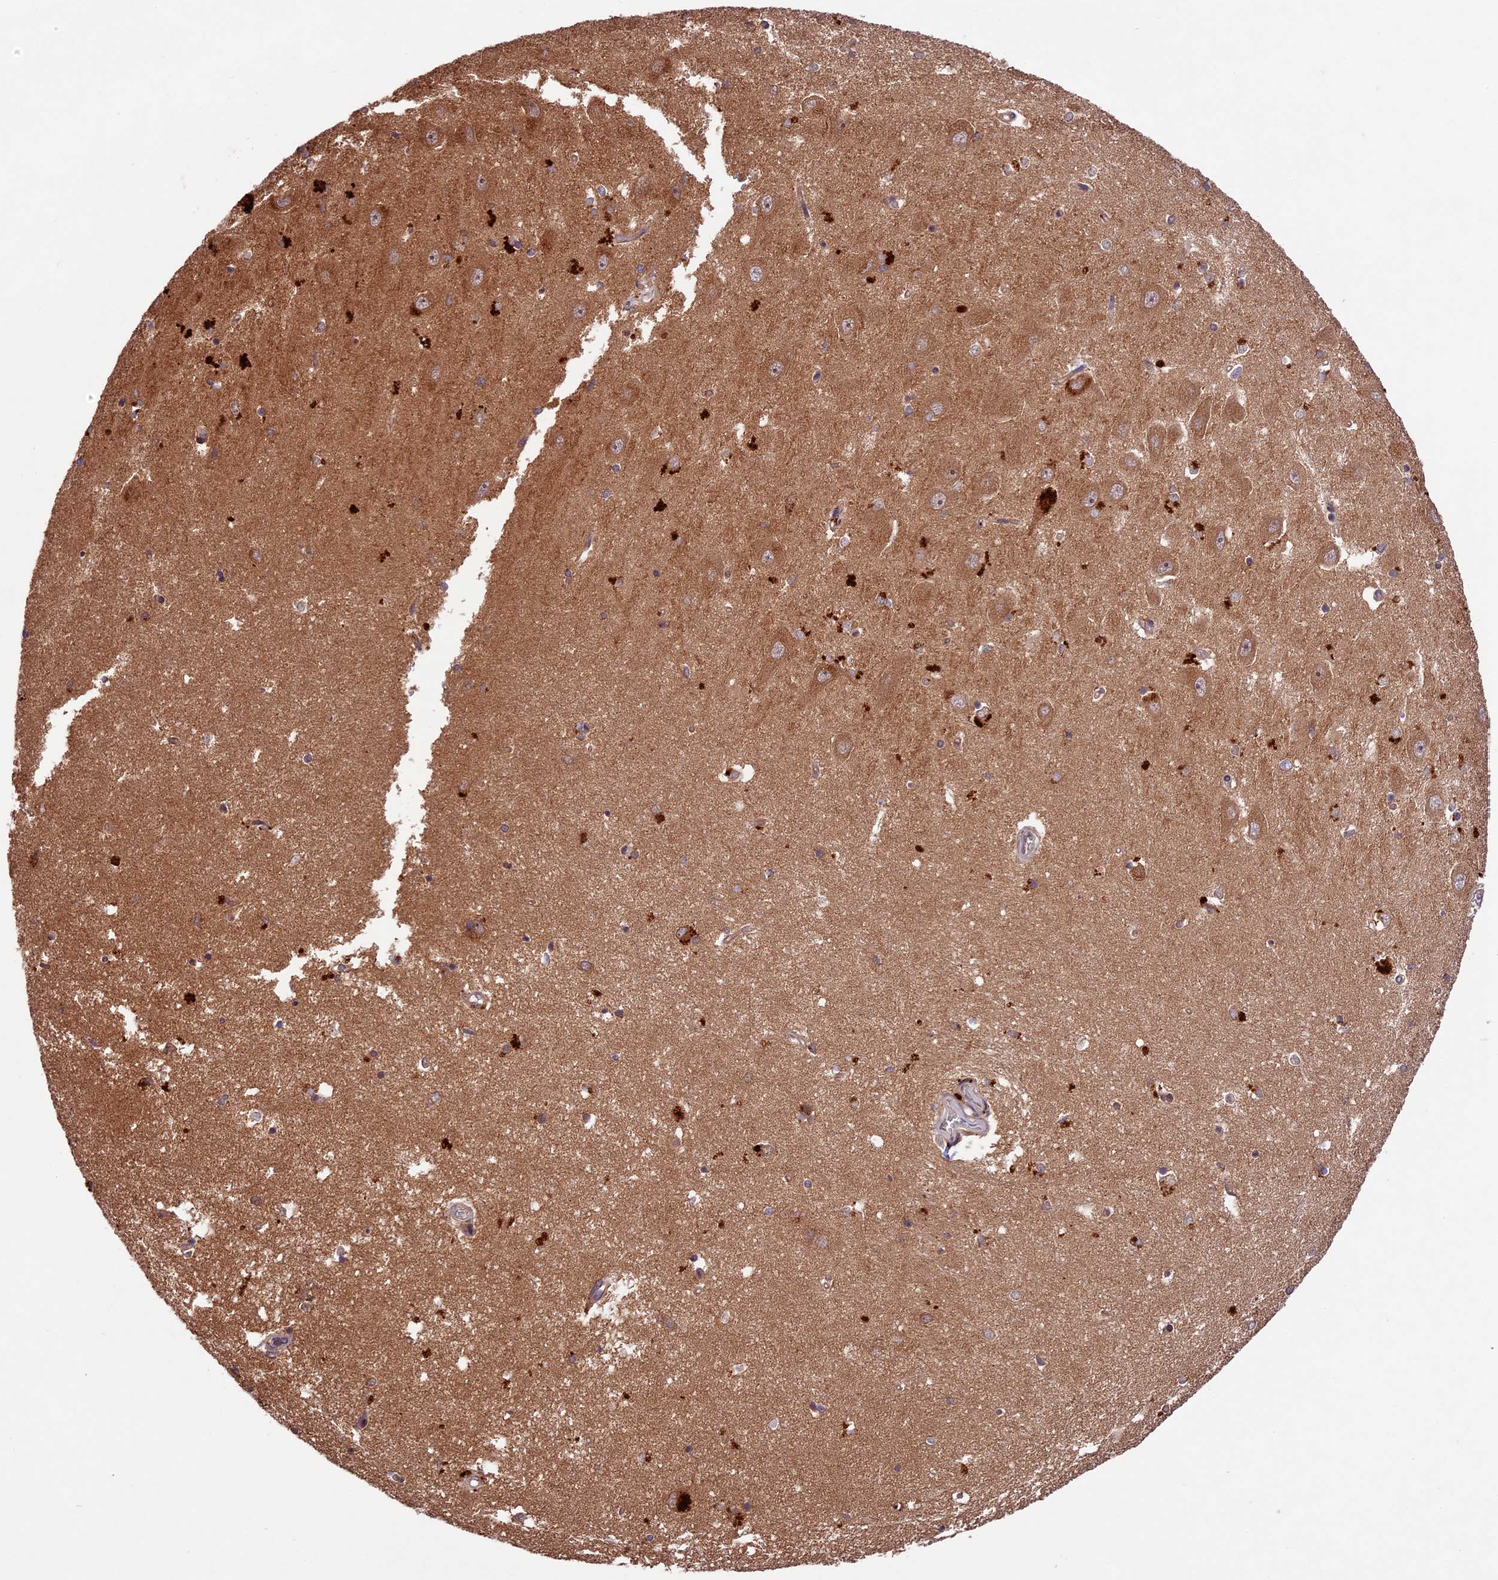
{"staining": {"intensity": "moderate", "quantity": "25%-75%", "location": "cytoplasmic/membranous"}, "tissue": "hippocampus", "cell_type": "Glial cells", "image_type": "normal", "snomed": [{"axis": "morphology", "description": "Normal tissue, NOS"}, {"axis": "topography", "description": "Hippocampus"}], "caption": "An image showing moderate cytoplasmic/membranous positivity in about 25%-75% of glial cells in unremarkable hippocampus, as visualized by brown immunohistochemical staining.", "gene": "CHAC1", "patient": {"sex": "male", "age": 45}}